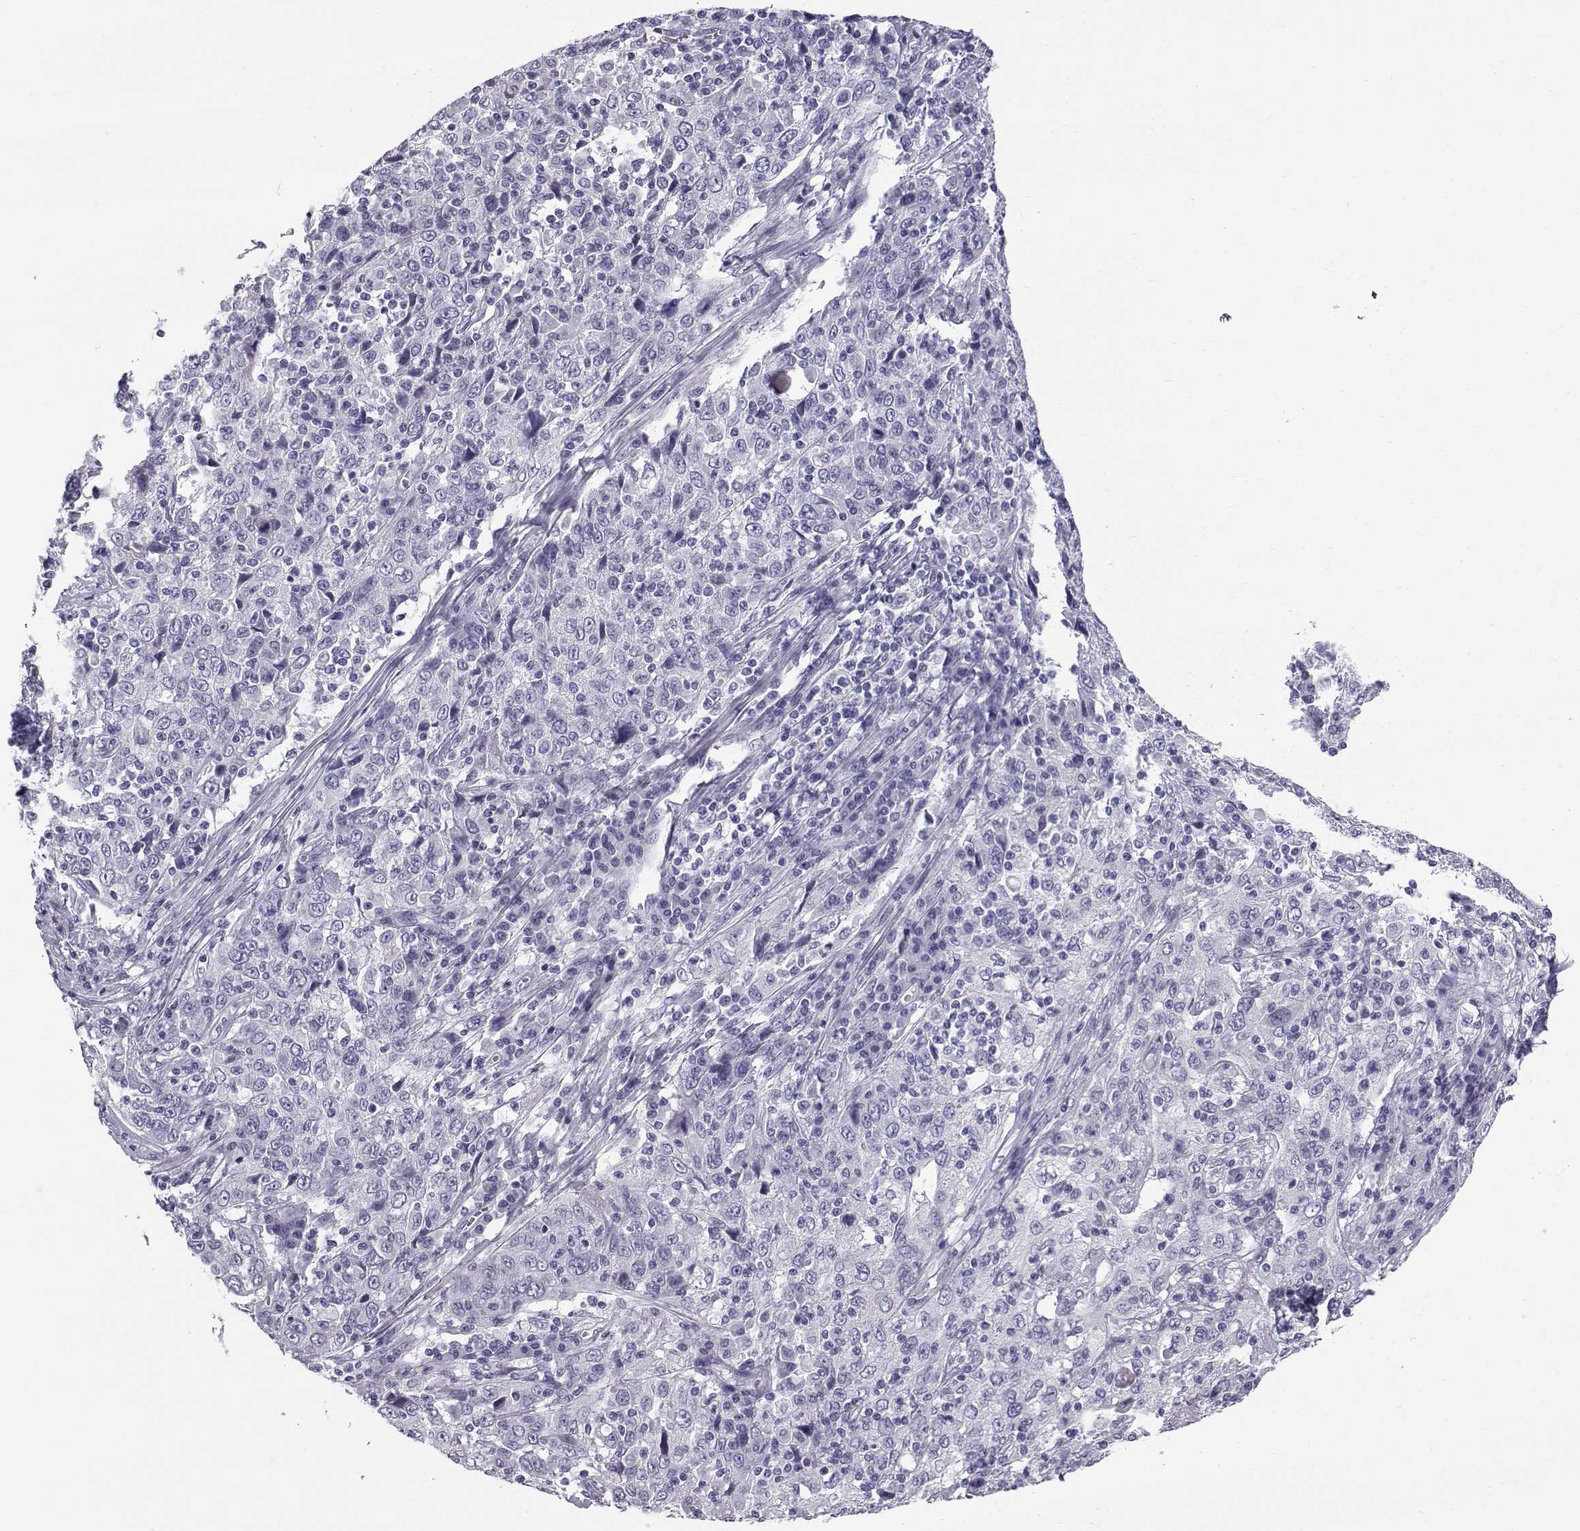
{"staining": {"intensity": "negative", "quantity": "none", "location": "none"}, "tissue": "cervical cancer", "cell_type": "Tumor cells", "image_type": "cancer", "snomed": [{"axis": "morphology", "description": "Squamous cell carcinoma, NOS"}, {"axis": "topography", "description": "Cervix"}], "caption": "Human cervical squamous cell carcinoma stained for a protein using IHC displays no staining in tumor cells.", "gene": "RNASE12", "patient": {"sex": "female", "age": 46}}